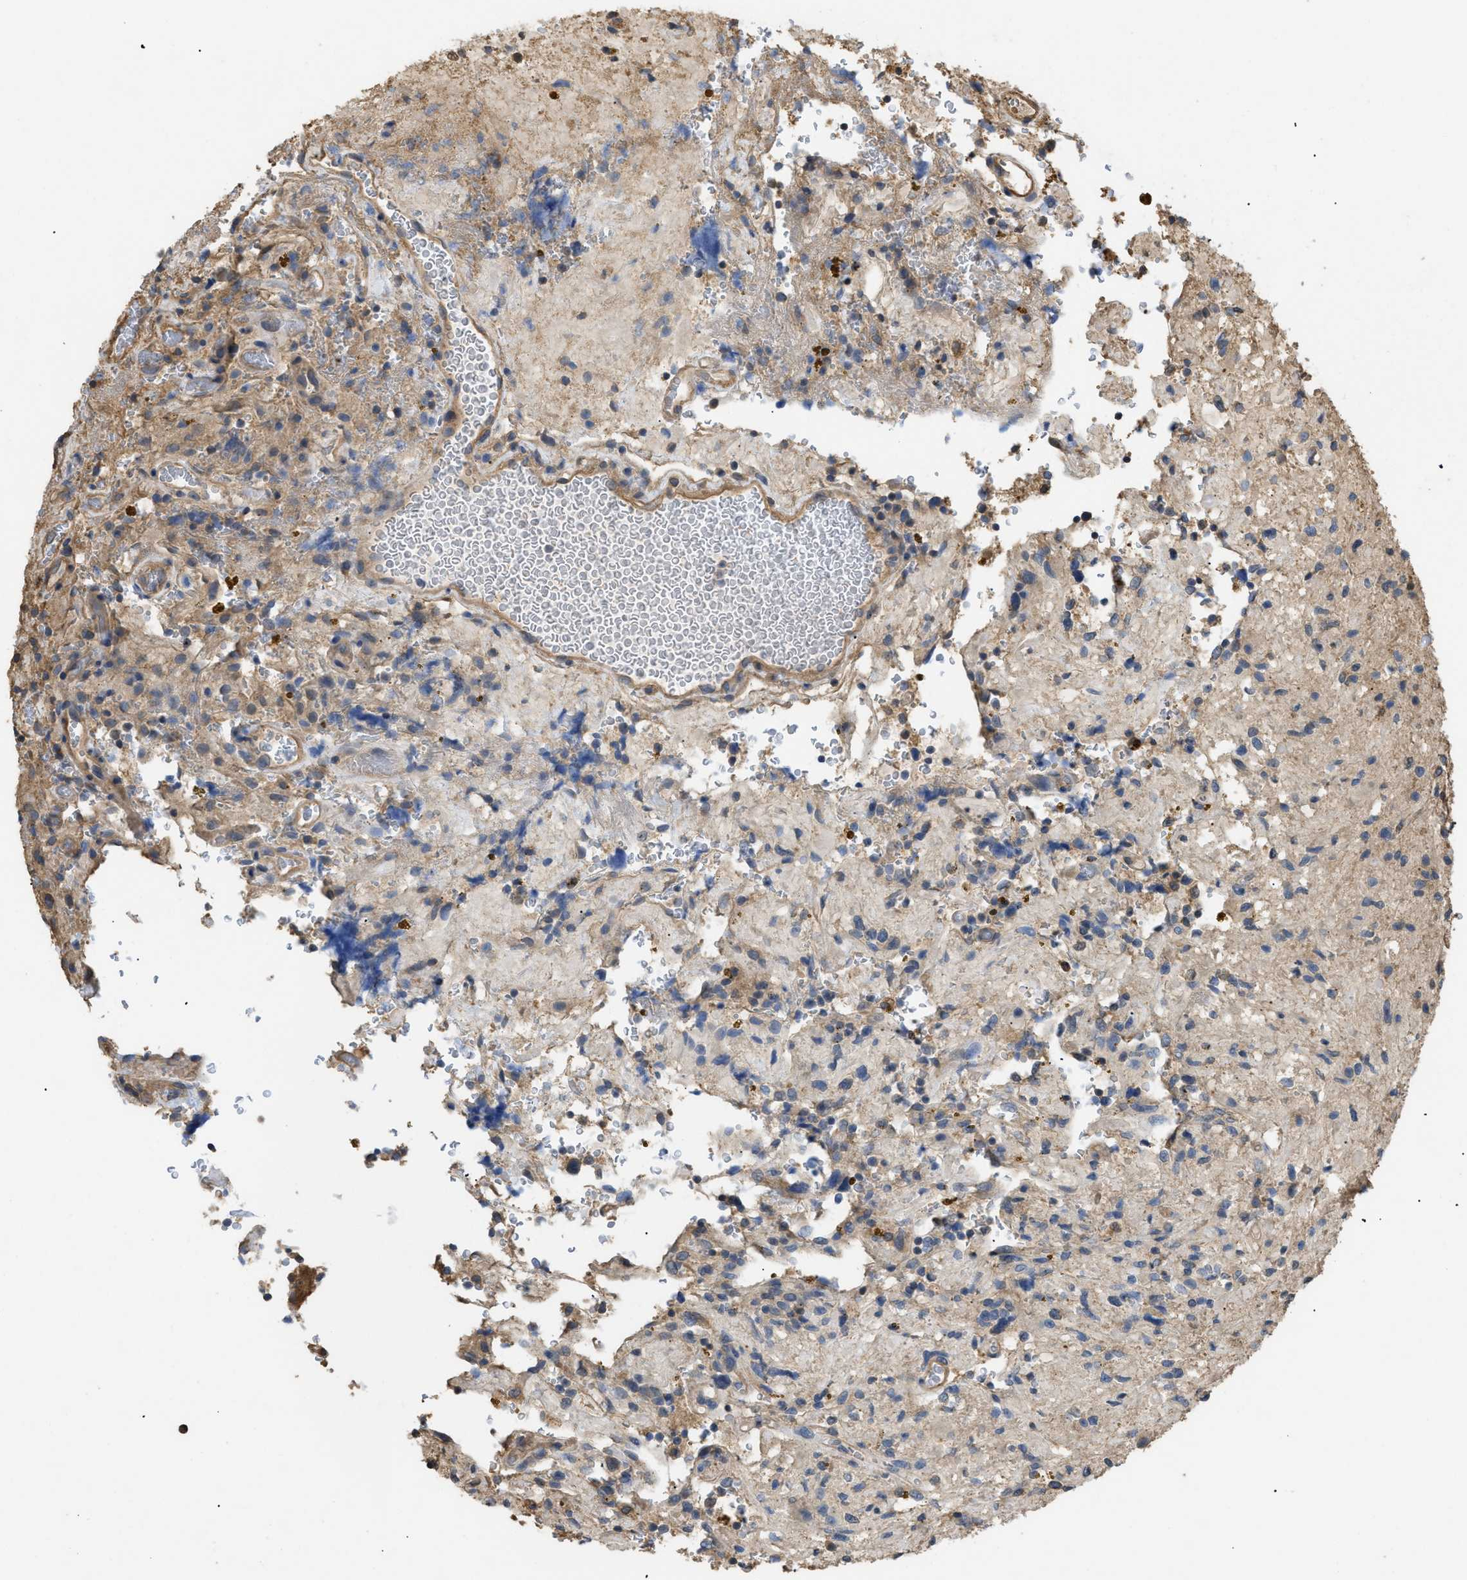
{"staining": {"intensity": "weak", "quantity": "<25%", "location": "cytoplasmic/membranous"}, "tissue": "glioma", "cell_type": "Tumor cells", "image_type": "cancer", "snomed": [{"axis": "morphology", "description": "Glioma, malignant, High grade"}, {"axis": "topography", "description": "Brain"}], "caption": "Immunohistochemistry (IHC) histopathology image of neoplastic tissue: human malignant glioma (high-grade) stained with DAB (3,3'-diaminobenzidine) reveals no significant protein expression in tumor cells. Nuclei are stained in blue.", "gene": "CALM1", "patient": {"sex": "male", "age": 33}}